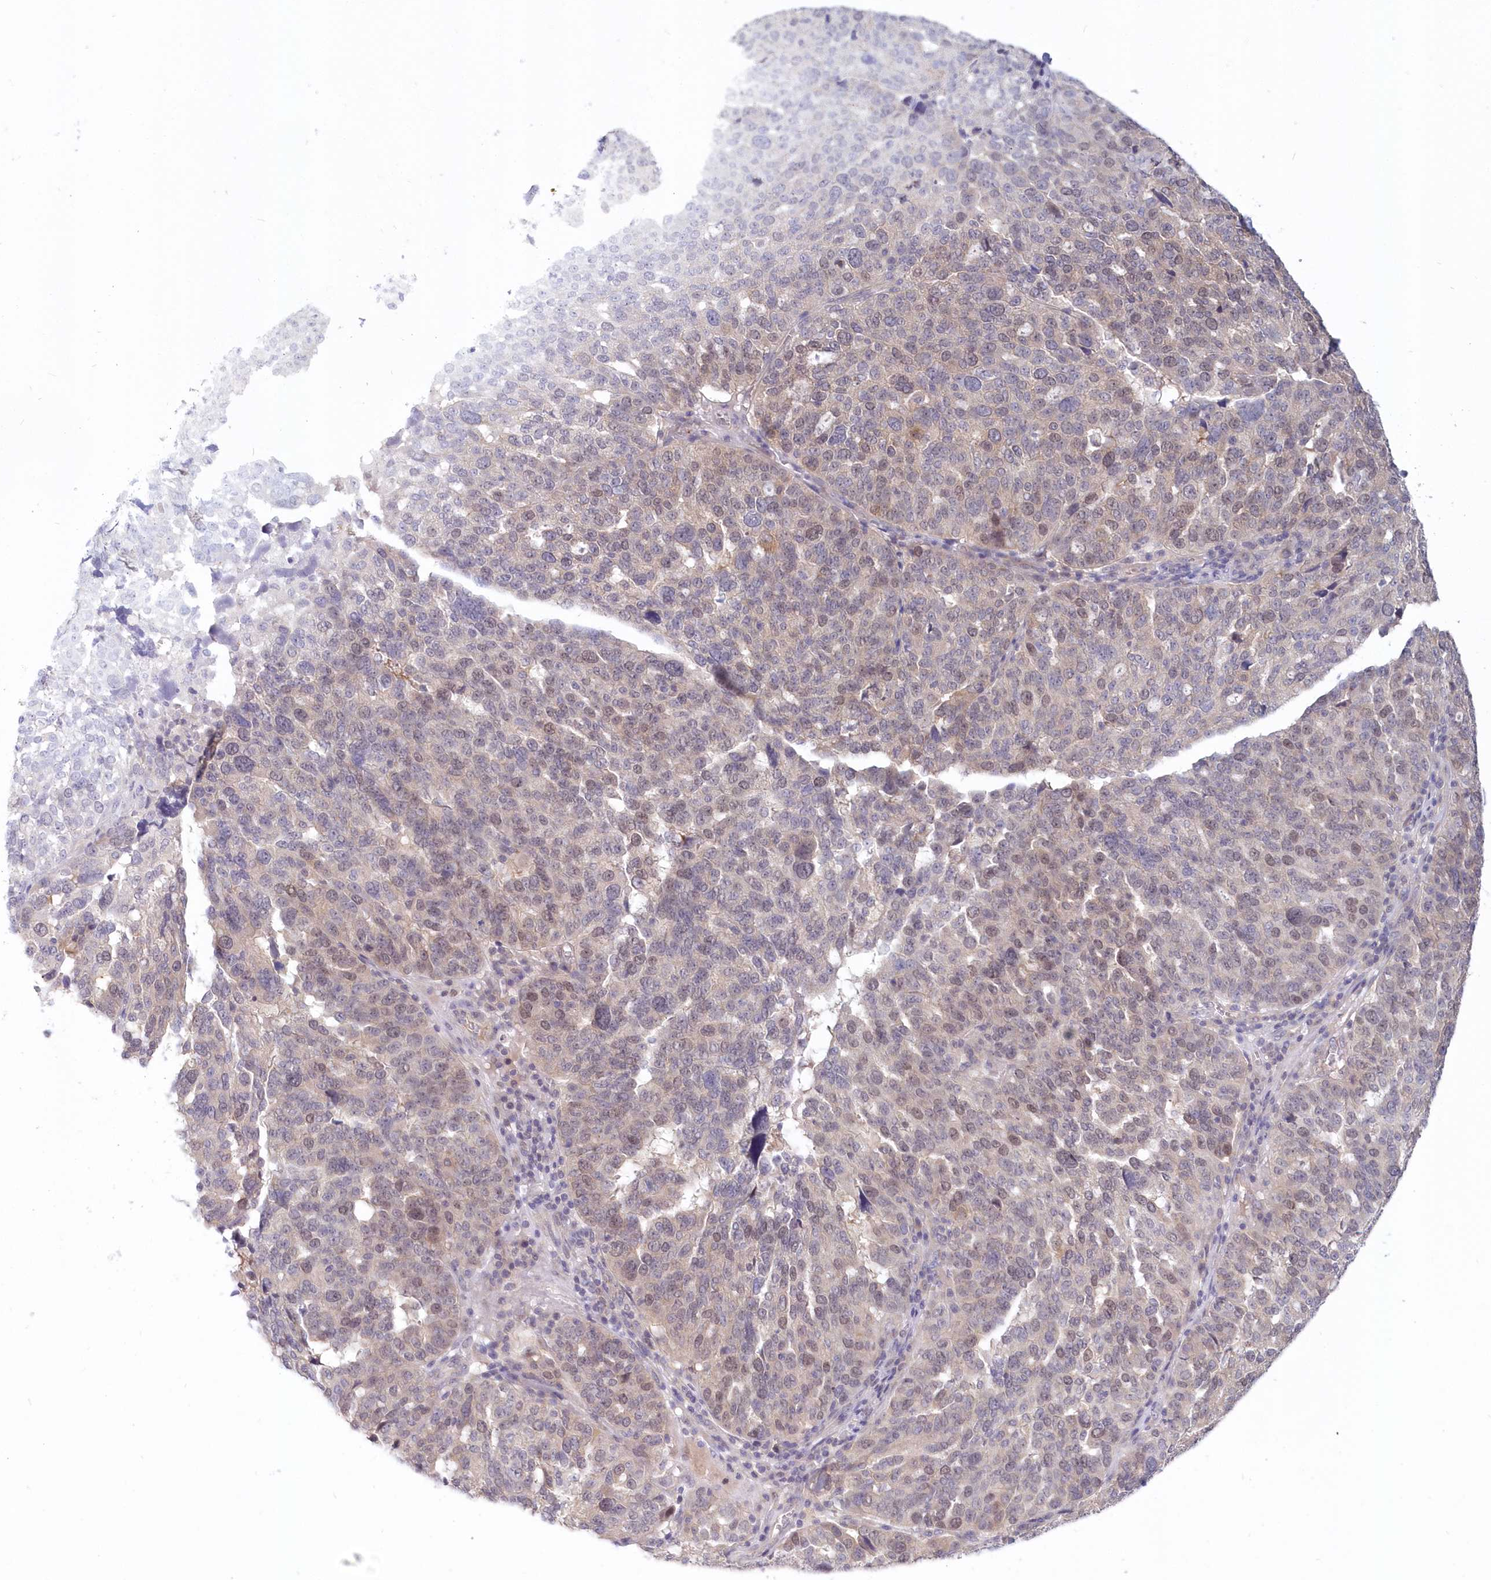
{"staining": {"intensity": "weak", "quantity": "<25%", "location": "nuclear"}, "tissue": "ovarian cancer", "cell_type": "Tumor cells", "image_type": "cancer", "snomed": [{"axis": "morphology", "description": "Cystadenocarcinoma, serous, NOS"}, {"axis": "topography", "description": "Ovary"}], "caption": "This is an IHC histopathology image of human serous cystadenocarcinoma (ovarian). There is no expression in tumor cells.", "gene": "KATNA1", "patient": {"sex": "female", "age": 59}}